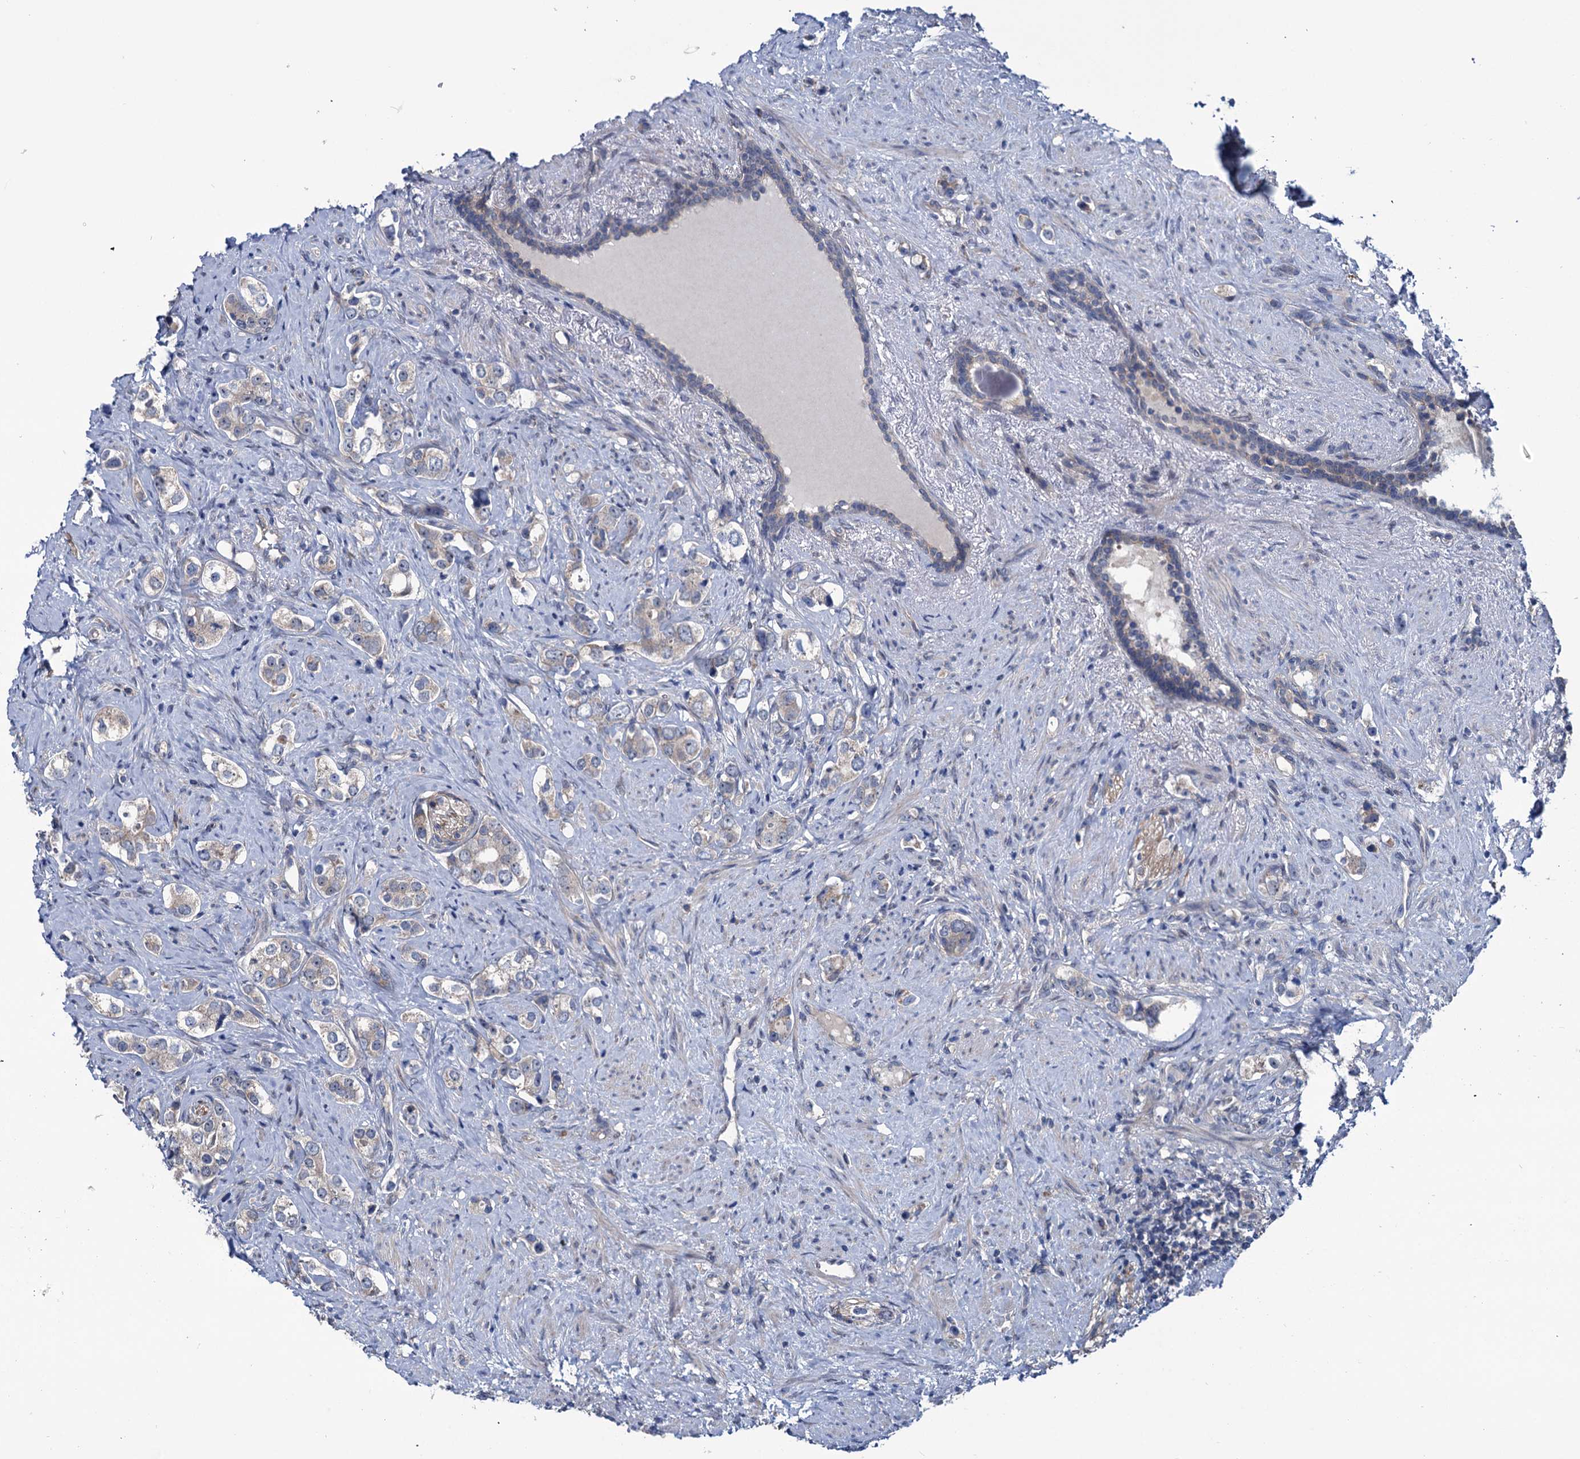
{"staining": {"intensity": "weak", "quantity": "25%-75%", "location": "cytoplasmic/membranous"}, "tissue": "prostate cancer", "cell_type": "Tumor cells", "image_type": "cancer", "snomed": [{"axis": "morphology", "description": "Adenocarcinoma, High grade"}, {"axis": "topography", "description": "Prostate"}], "caption": "Immunohistochemical staining of prostate cancer exhibits low levels of weak cytoplasmic/membranous expression in about 25%-75% of tumor cells.", "gene": "EYA4", "patient": {"sex": "male", "age": 63}}